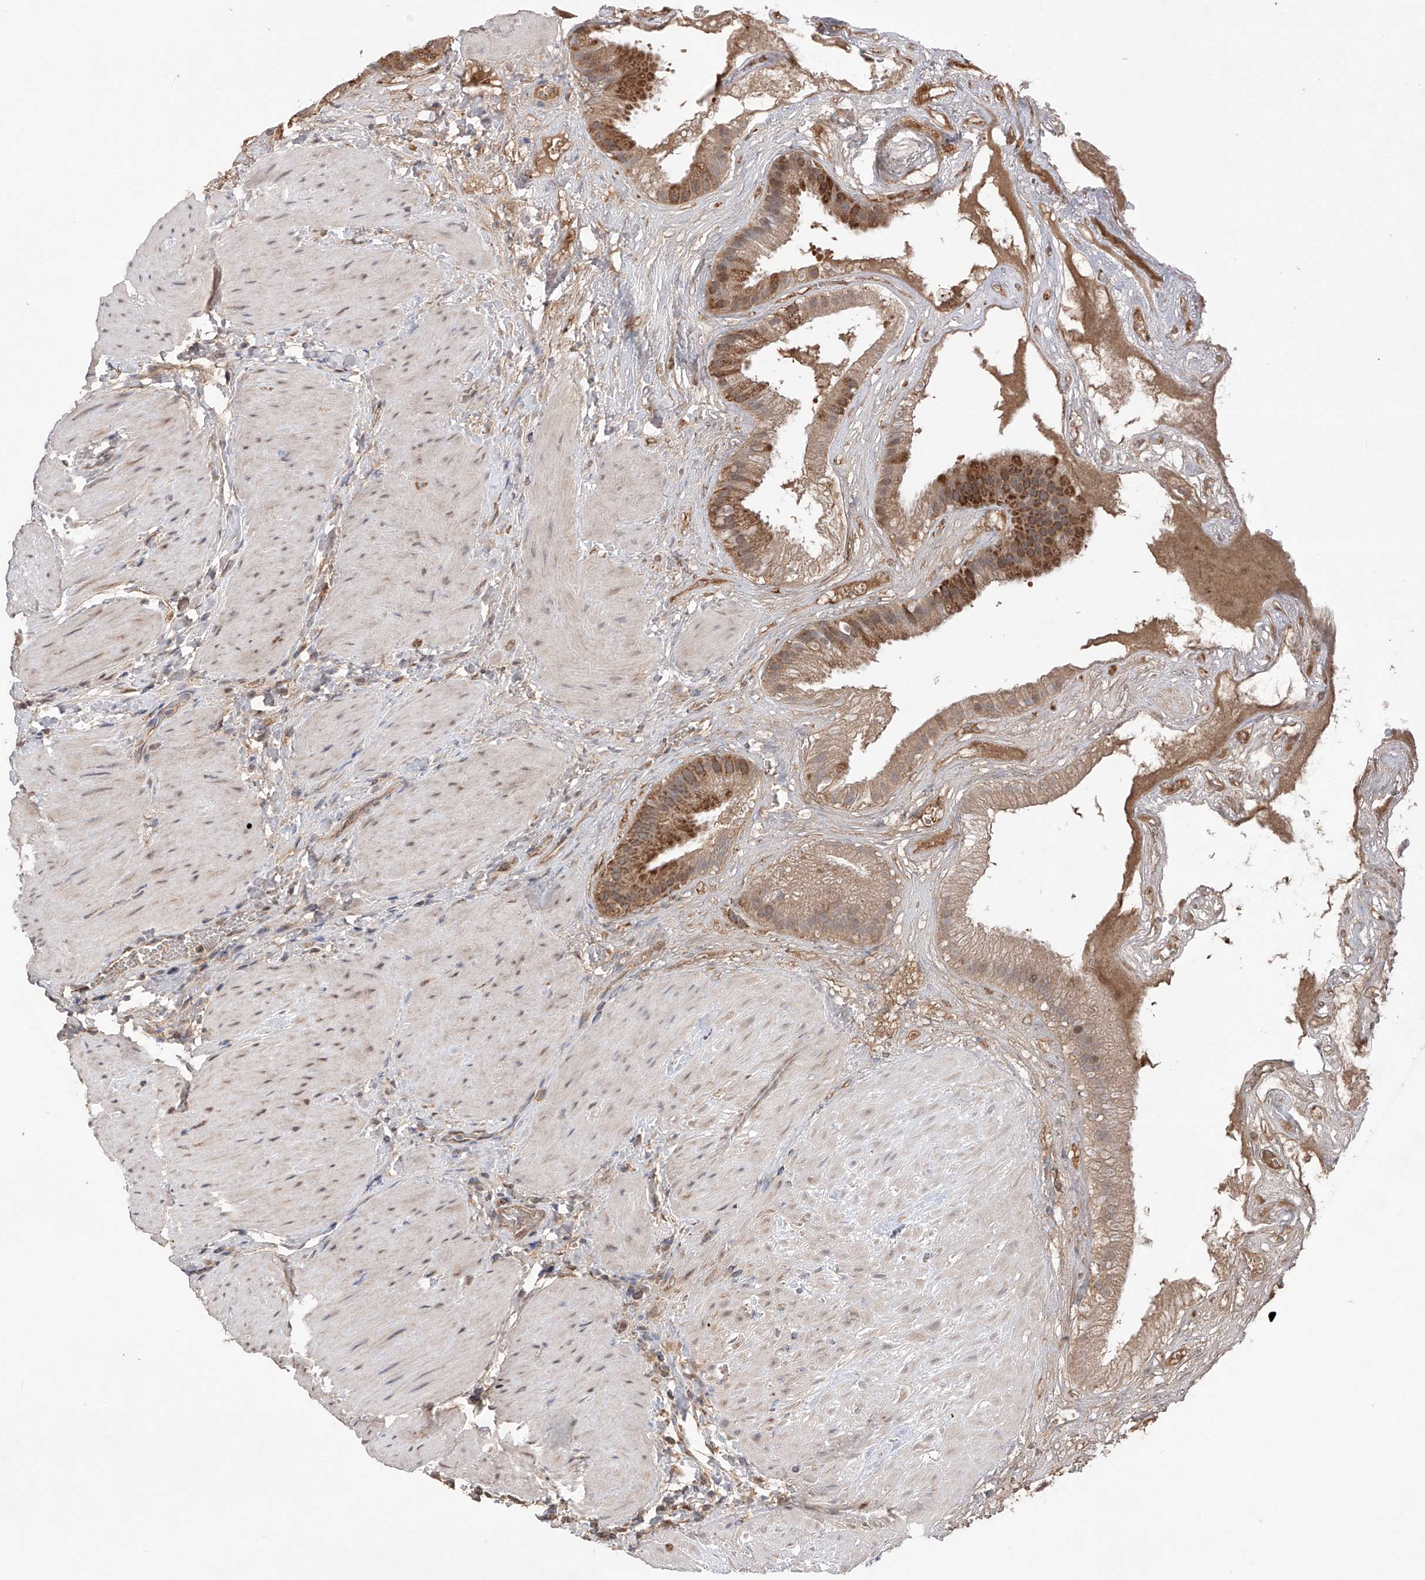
{"staining": {"intensity": "strong", "quantity": ">75%", "location": "cytoplasmic/membranous"}, "tissue": "gallbladder", "cell_type": "Glandular cells", "image_type": "normal", "snomed": [{"axis": "morphology", "description": "Normal tissue, NOS"}, {"axis": "topography", "description": "Gallbladder"}], "caption": "Immunohistochemical staining of benign gallbladder demonstrates high levels of strong cytoplasmic/membranous staining in about >75% of glandular cells.", "gene": "SDHAF4", "patient": {"sex": "male", "age": 55}}